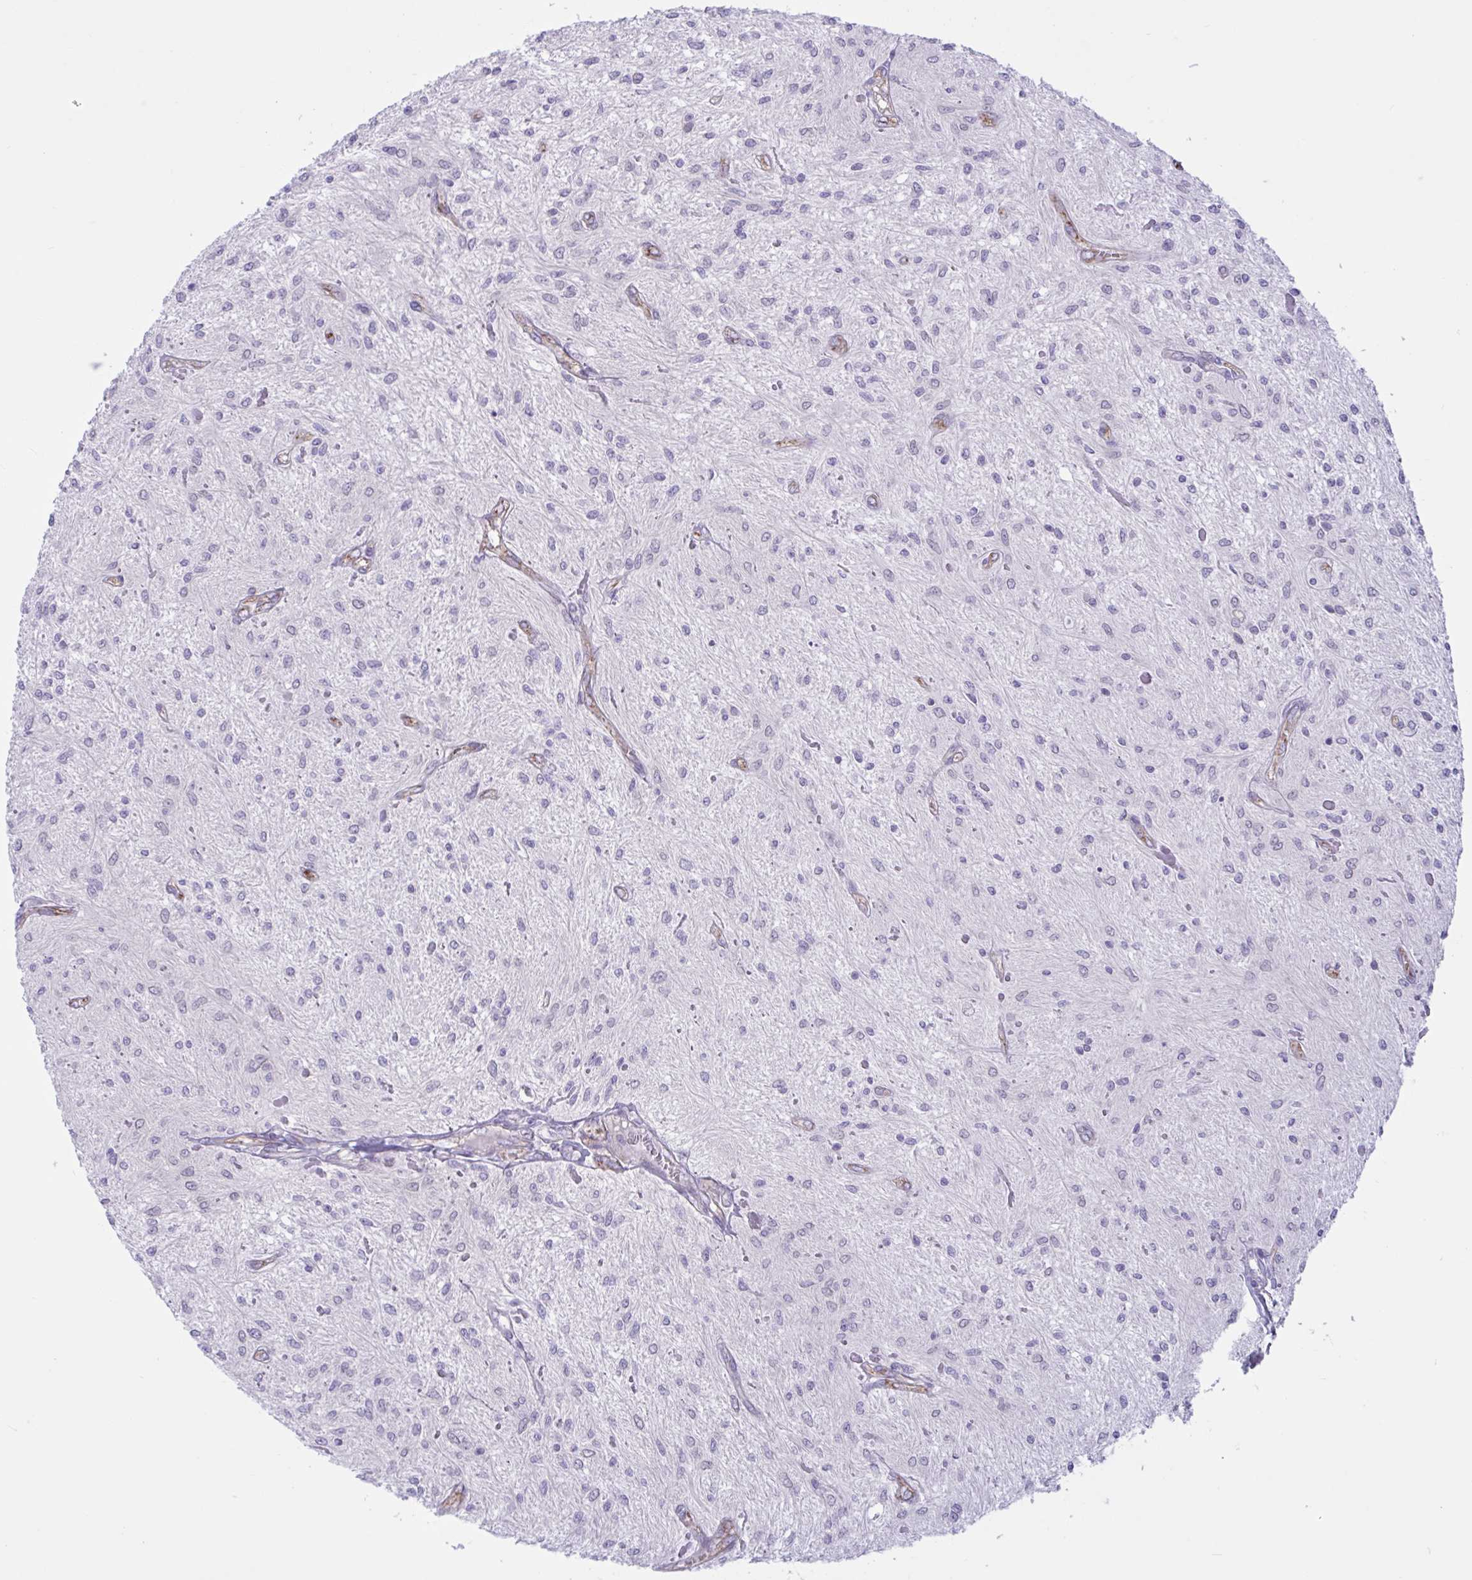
{"staining": {"intensity": "negative", "quantity": "none", "location": "none"}, "tissue": "glioma", "cell_type": "Tumor cells", "image_type": "cancer", "snomed": [{"axis": "morphology", "description": "Glioma, malignant, Low grade"}, {"axis": "topography", "description": "Cerebellum"}], "caption": "This photomicrograph is of malignant glioma (low-grade) stained with immunohistochemistry to label a protein in brown with the nuclei are counter-stained blue. There is no positivity in tumor cells.", "gene": "TANK", "patient": {"sex": "female", "age": 14}}